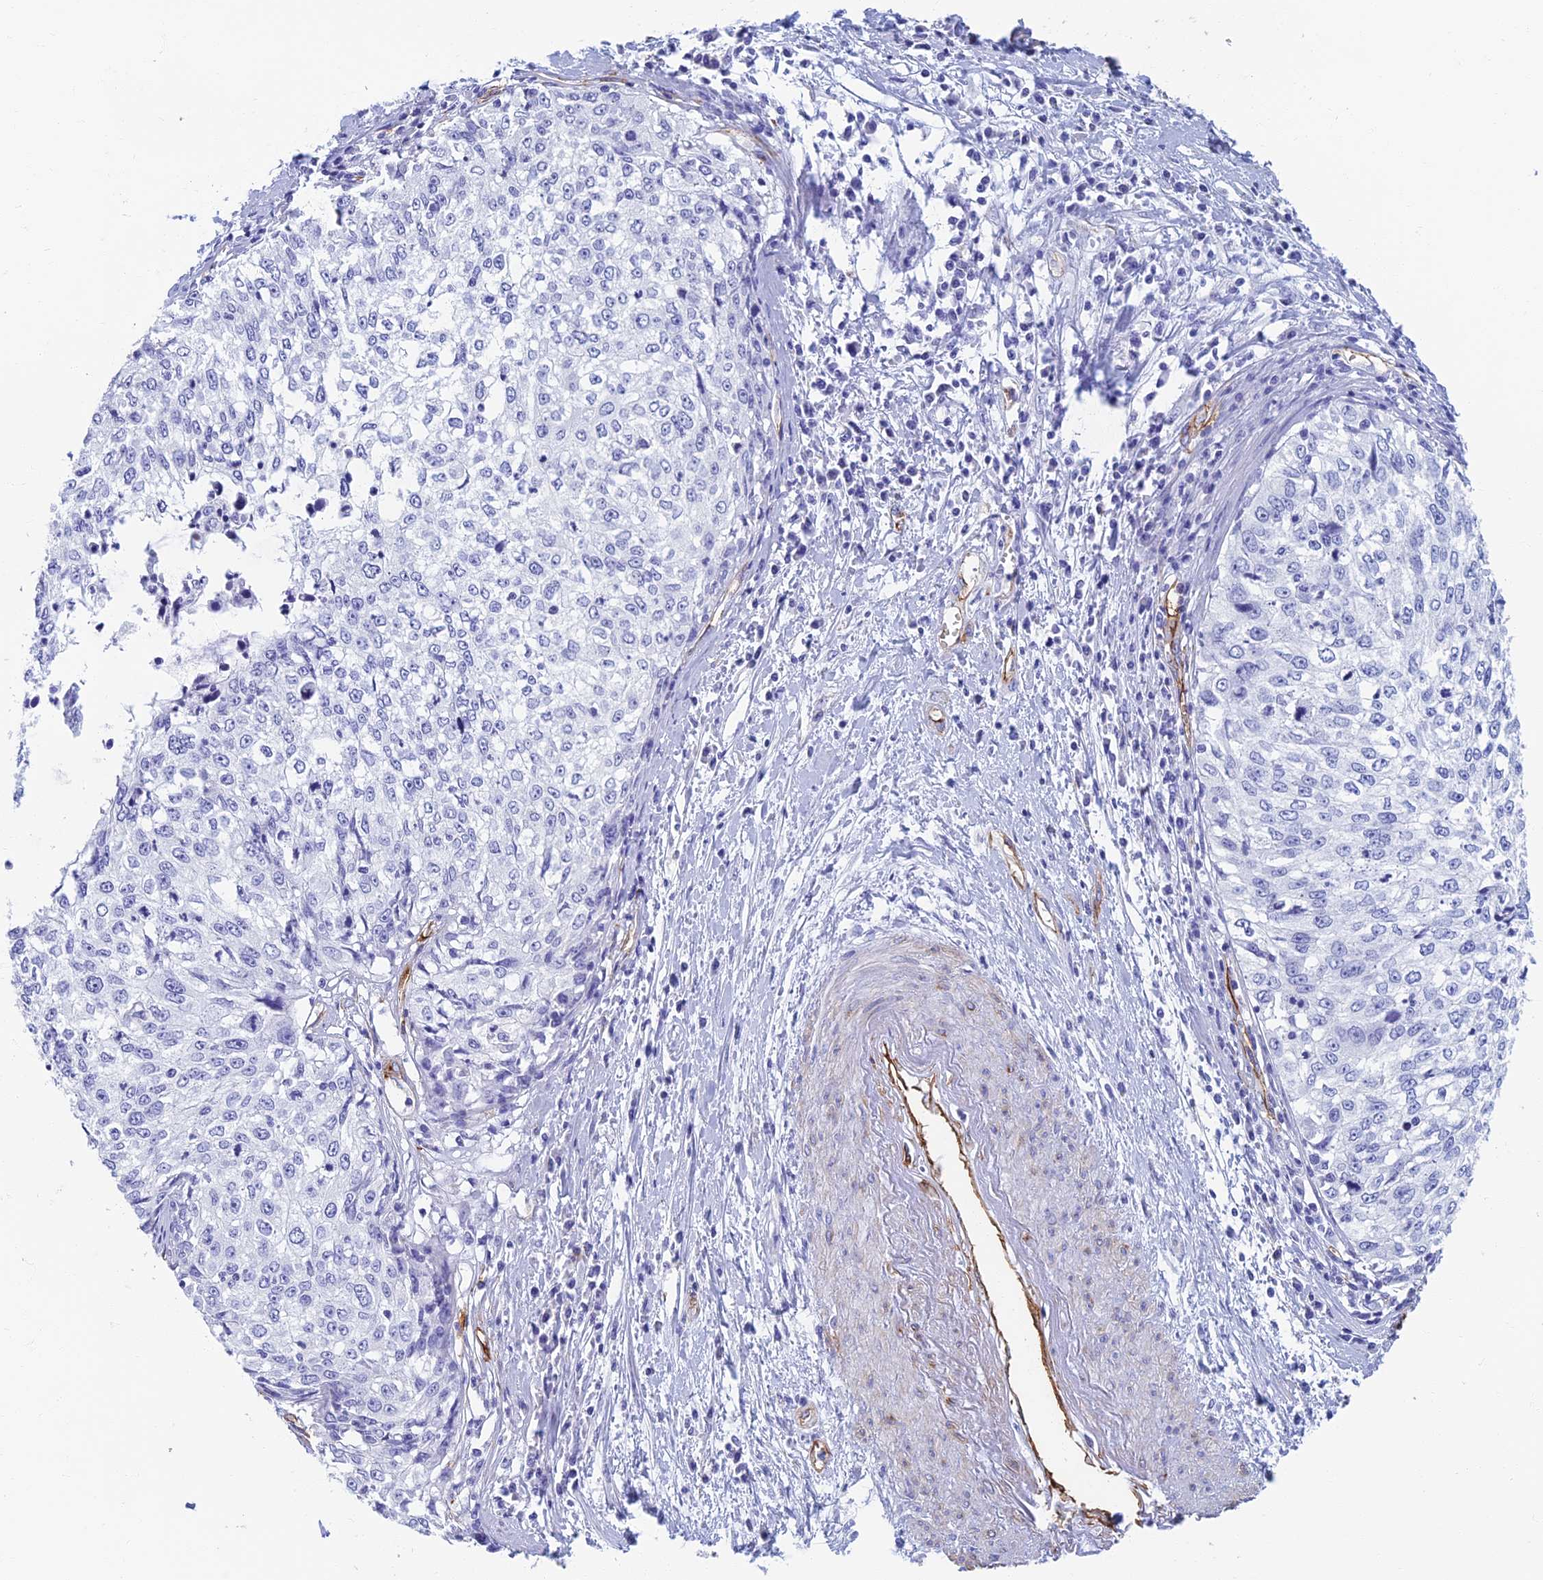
{"staining": {"intensity": "negative", "quantity": "none", "location": "none"}, "tissue": "cervical cancer", "cell_type": "Tumor cells", "image_type": "cancer", "snomed": [{"axis": "morphology", "description": "Squamous cell carcinoma, NOS"}, {"axis": "topography", "description": "Cervix"}], "caption": "Immunohistochemistry (IHC) of human cervical cancer shows no expression in tumor cells.", "gene": "ETFRF1", "patient": {"sex": "female", "age": 57}}